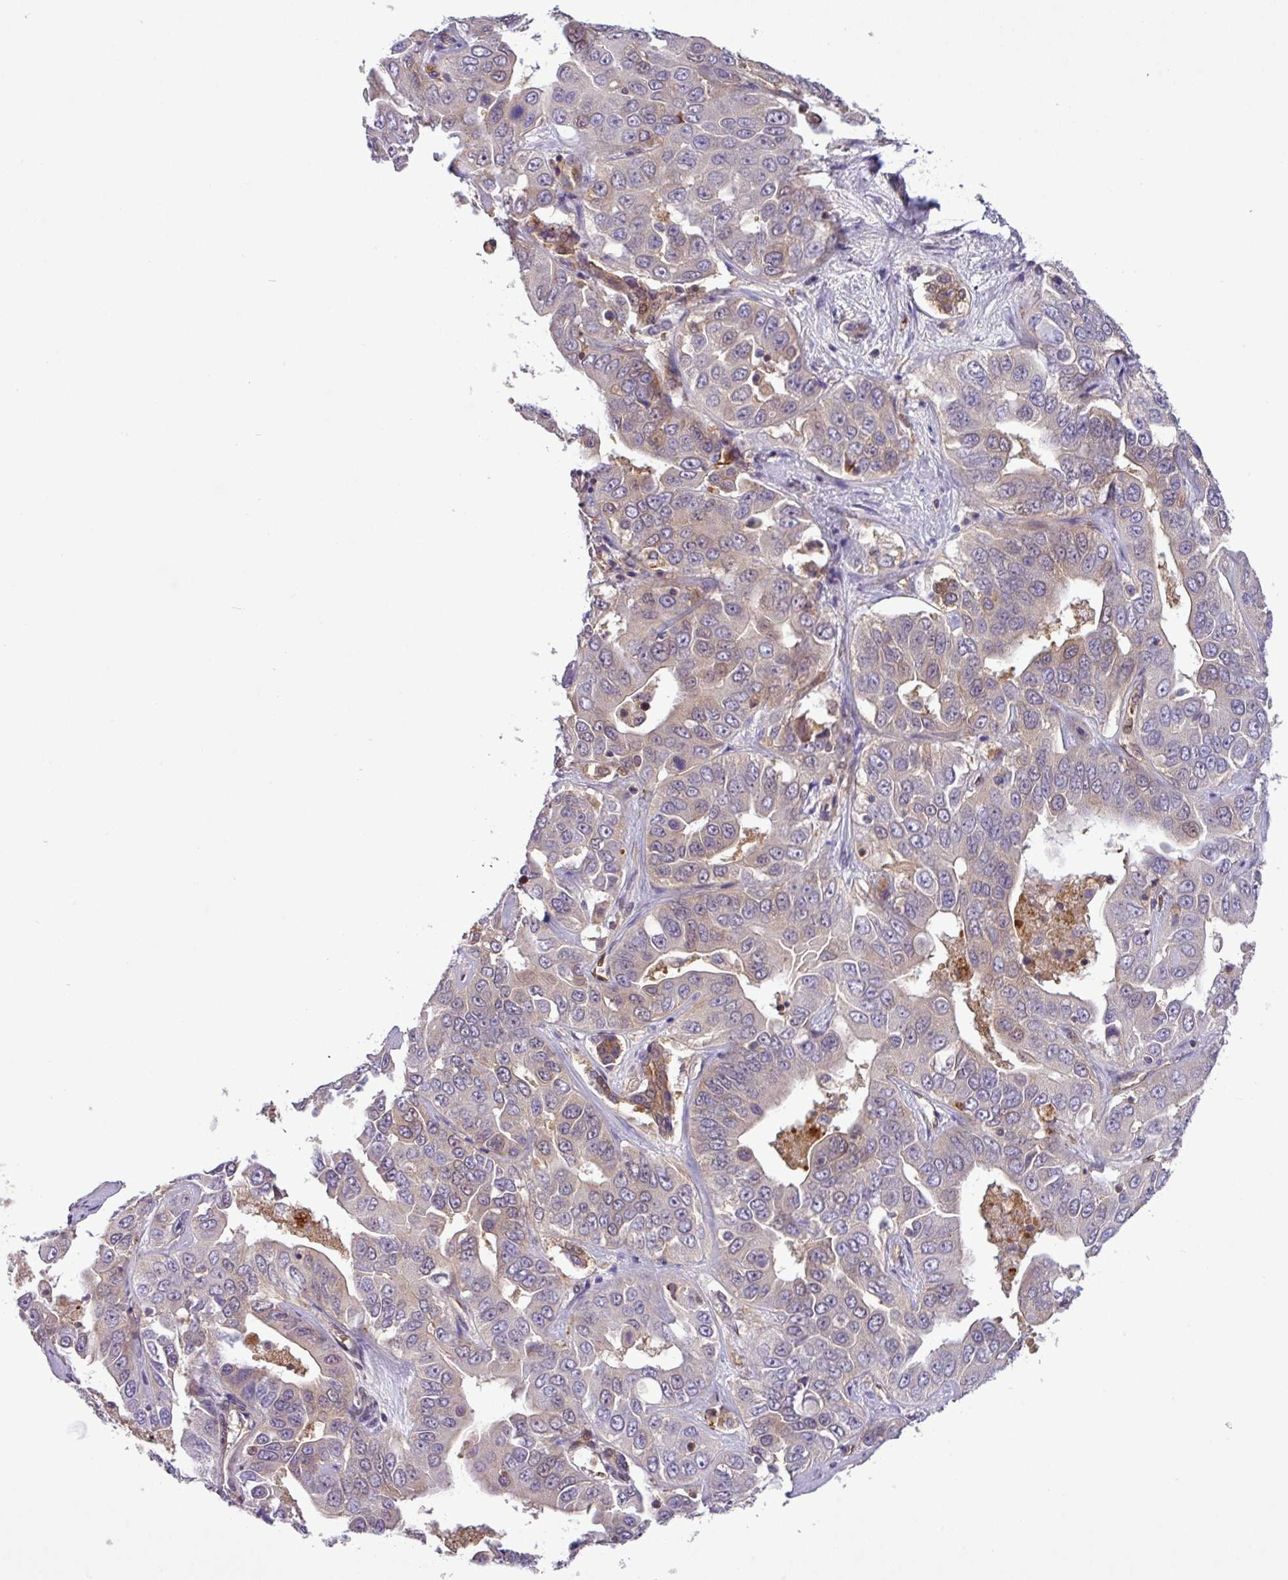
{"staining": {"intensity": "moderate", "quantity": "25%-75%", "location": "cytoplasmic/membranous"}, "tissue": "liver cancer", "cell_type": "Tumor cells", "image_type": "cancer", "snomed": [{"axis": "morphology", "description": "Cholangiocarcinoma"}, {"axis": "topography", "description": "Liver"}], "caption": "The photomicrograph demonstrates a brown stain indicating the presence of a protein in the cytoplasmic/membranous of tumor cells in liver cholangiocarcinoma. (Brightfield microscopy of DAB IHC at high magnification).", "gene": "CARHSP1", "patient": {"sex": "female", "age": 52}}